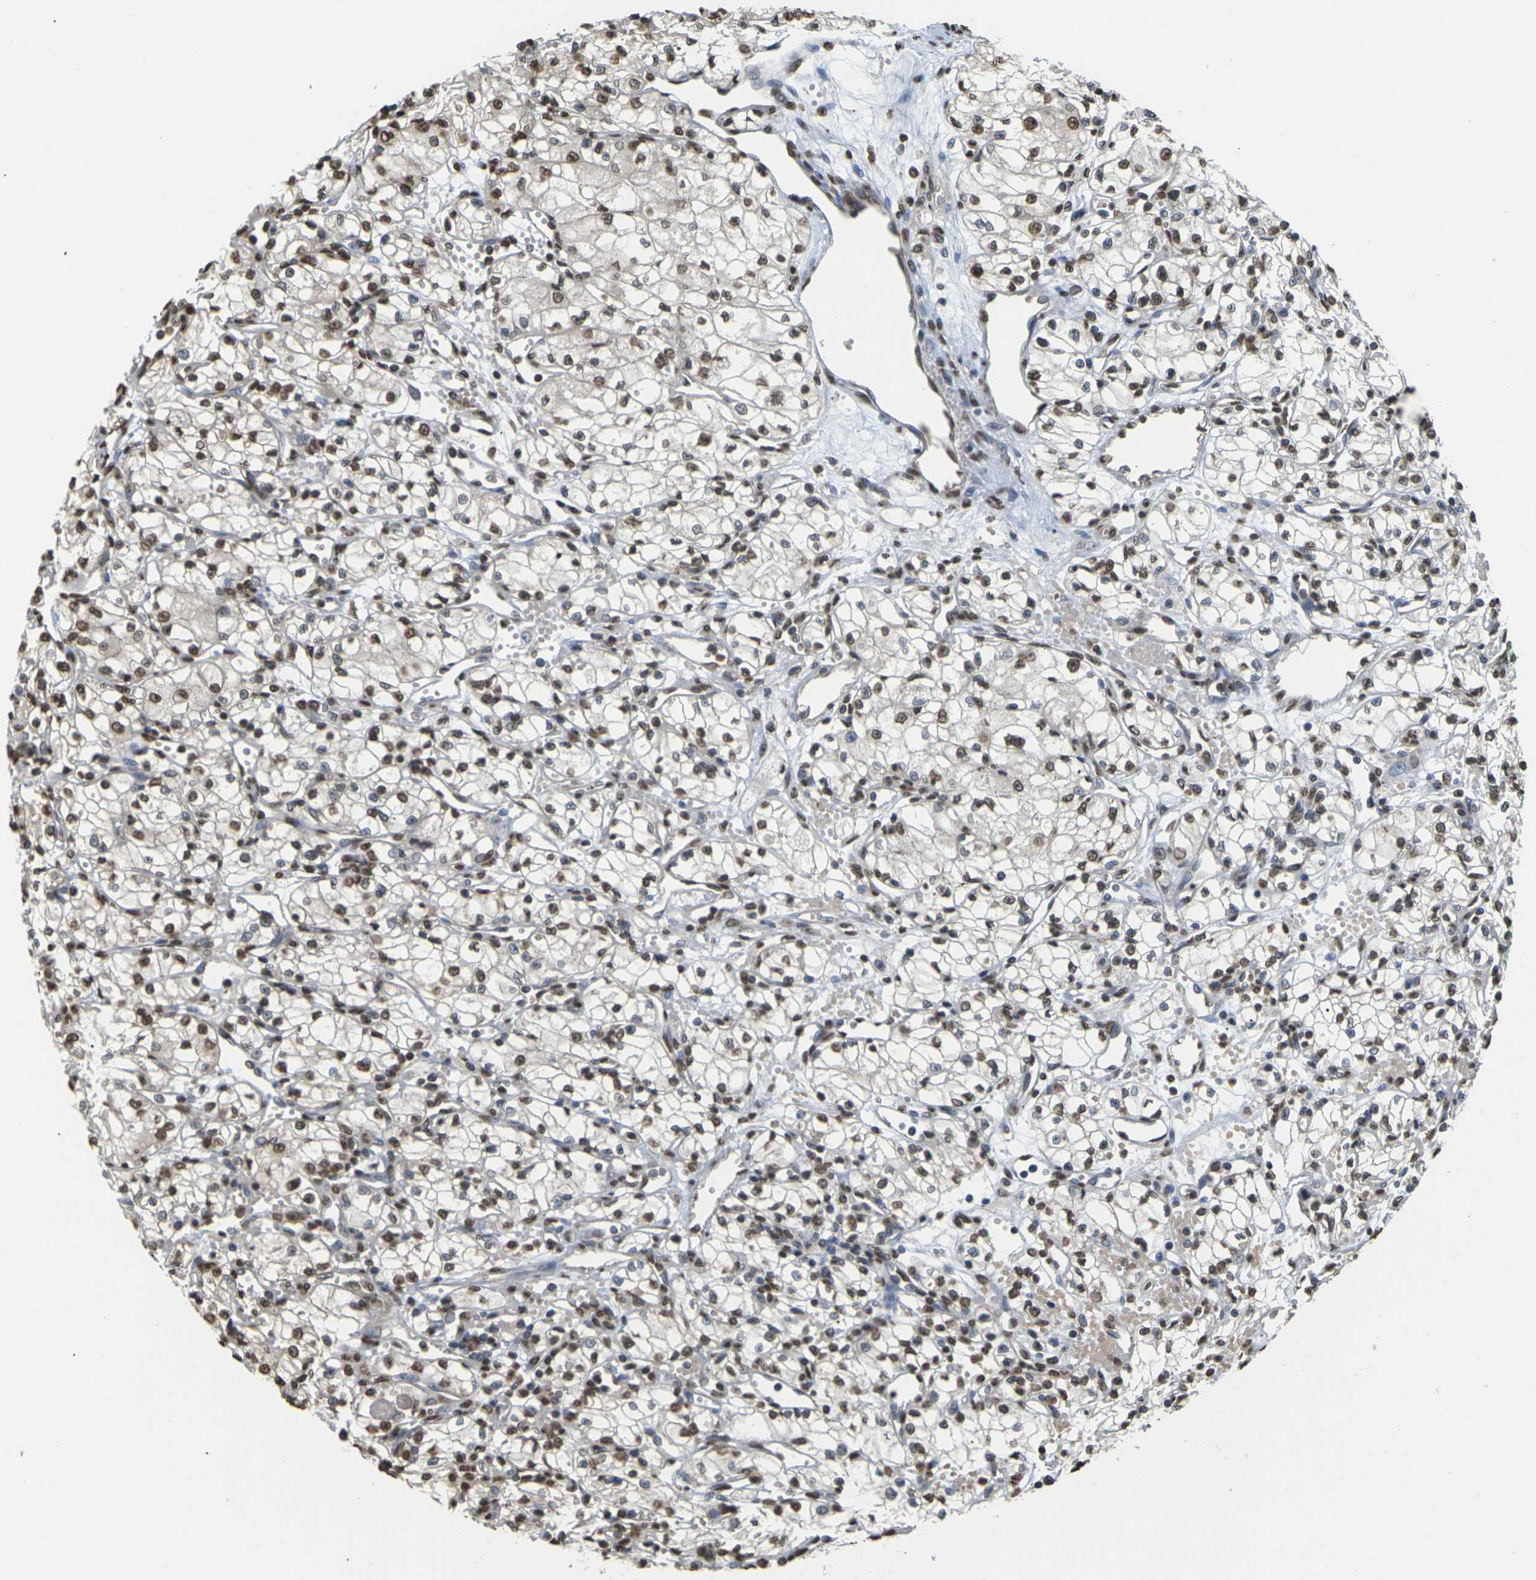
{"staining": {"intensity": "moderate", "quantity": ">75%", "location": "nuclear"}, "tissue": "renal cancer", "cell_type": "Tumor cells", "image_type": "cancer", "snomed": [{"axis": "morphology", "description": "Normal tissue, NOS"}, {"axis": "morphology", "description": "Adenocarcinoma, NOS"}, {"axis": "topography", "description": "Kidney"}], "caption": "Immunohistochemistry staining of adenocarcinoma (renal), which reveals medium levels of moderate nuclear positivity in about >75% of tumor cells indicating moderate nuclear protein staining. The staining was performed using DAB (brown) for protein detection and nuclei were counterstained in hematoxylin (blue).", "gene": "EMSY", "patient": {"sex": "male", "age": 59}}